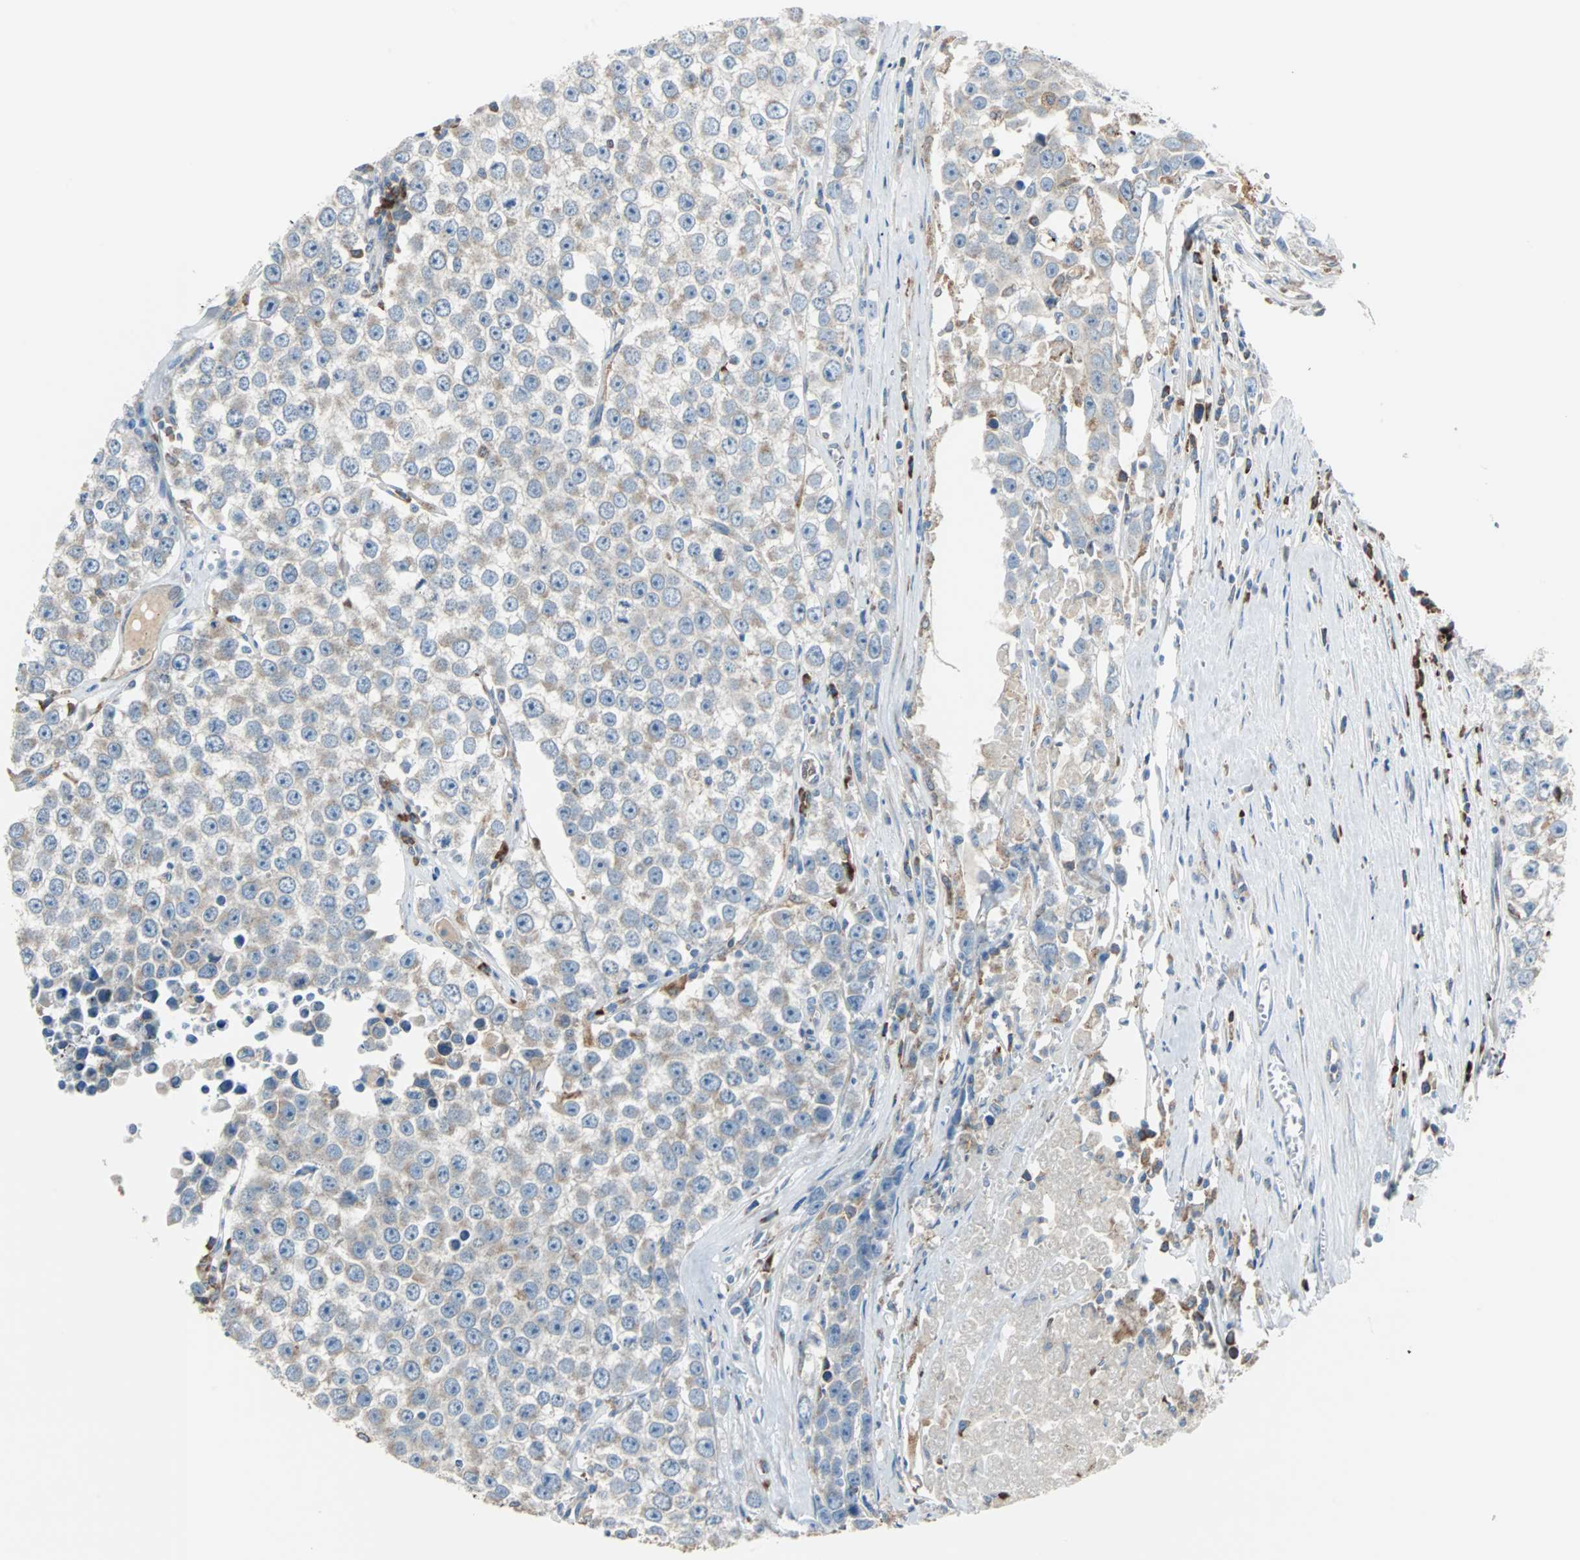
{"staining": {"intensity": "weak", "quantity": "<25%", "location": "cytoplasmic/membranous"}, "tissue": "testis cancer", "cell_type": "Tumor cells", "image_type": "cancer", "snomed": [{"axis": "morphology", "description": "Seminoma, NOS"}, {"axis": "morphology", "description": "Carcinoma, Embryonal, NOS"}, {"axis": "topography", "description": "Testis"}], "caption": "This micrograph is of testis seminoma stained with immunohistochemistry to label a protein in brown with the nuclei are counter-stained blue. There is no staining in tumor cells.", "gene": "PDIA4", "patient": {"sex": "male", "age": 52}}